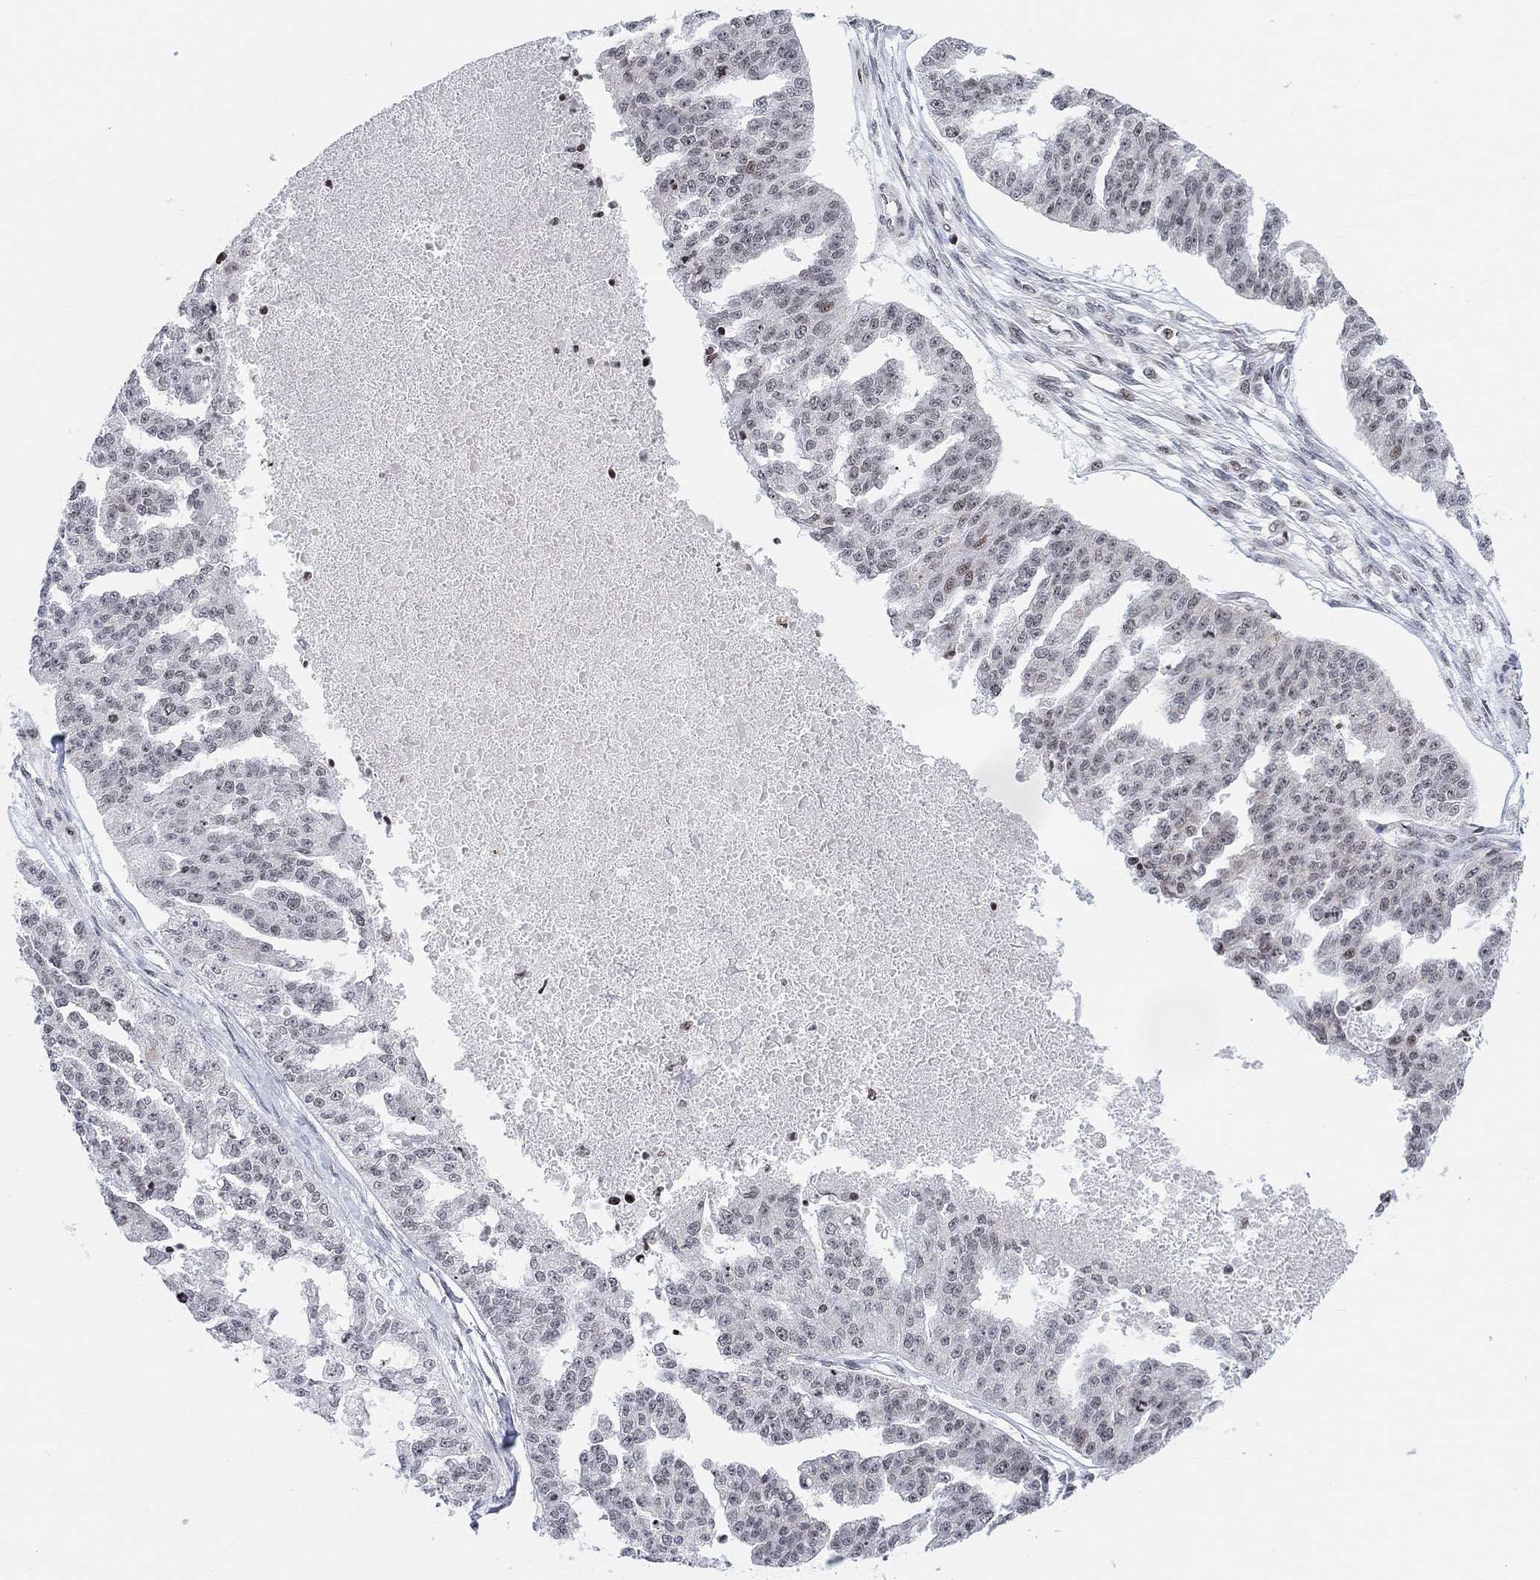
{"staining": {"intensity": "negative", "quantity": "none", "location": "none"}, "tissue": "ovarian cancer", "cell_type": "Tumor cells", "image_type": "cancer", "snomed": [{"axis": "morphology", "description": "Cystadenocarcinoma, serous, NOS"}, {"axis": "topography", "description": "Ovary"}], "caption": "Immunohistochemistry of ovarian cancer (serous cystadenocarcinoma) exhibits no staining in tumor cells. (DAB (3,3'-diaminobenzidine) immunohistochemistry with hematoxylin counter stain).", "gene": "ABHD14A", "patient": {"sex": "female", "age": 58}}